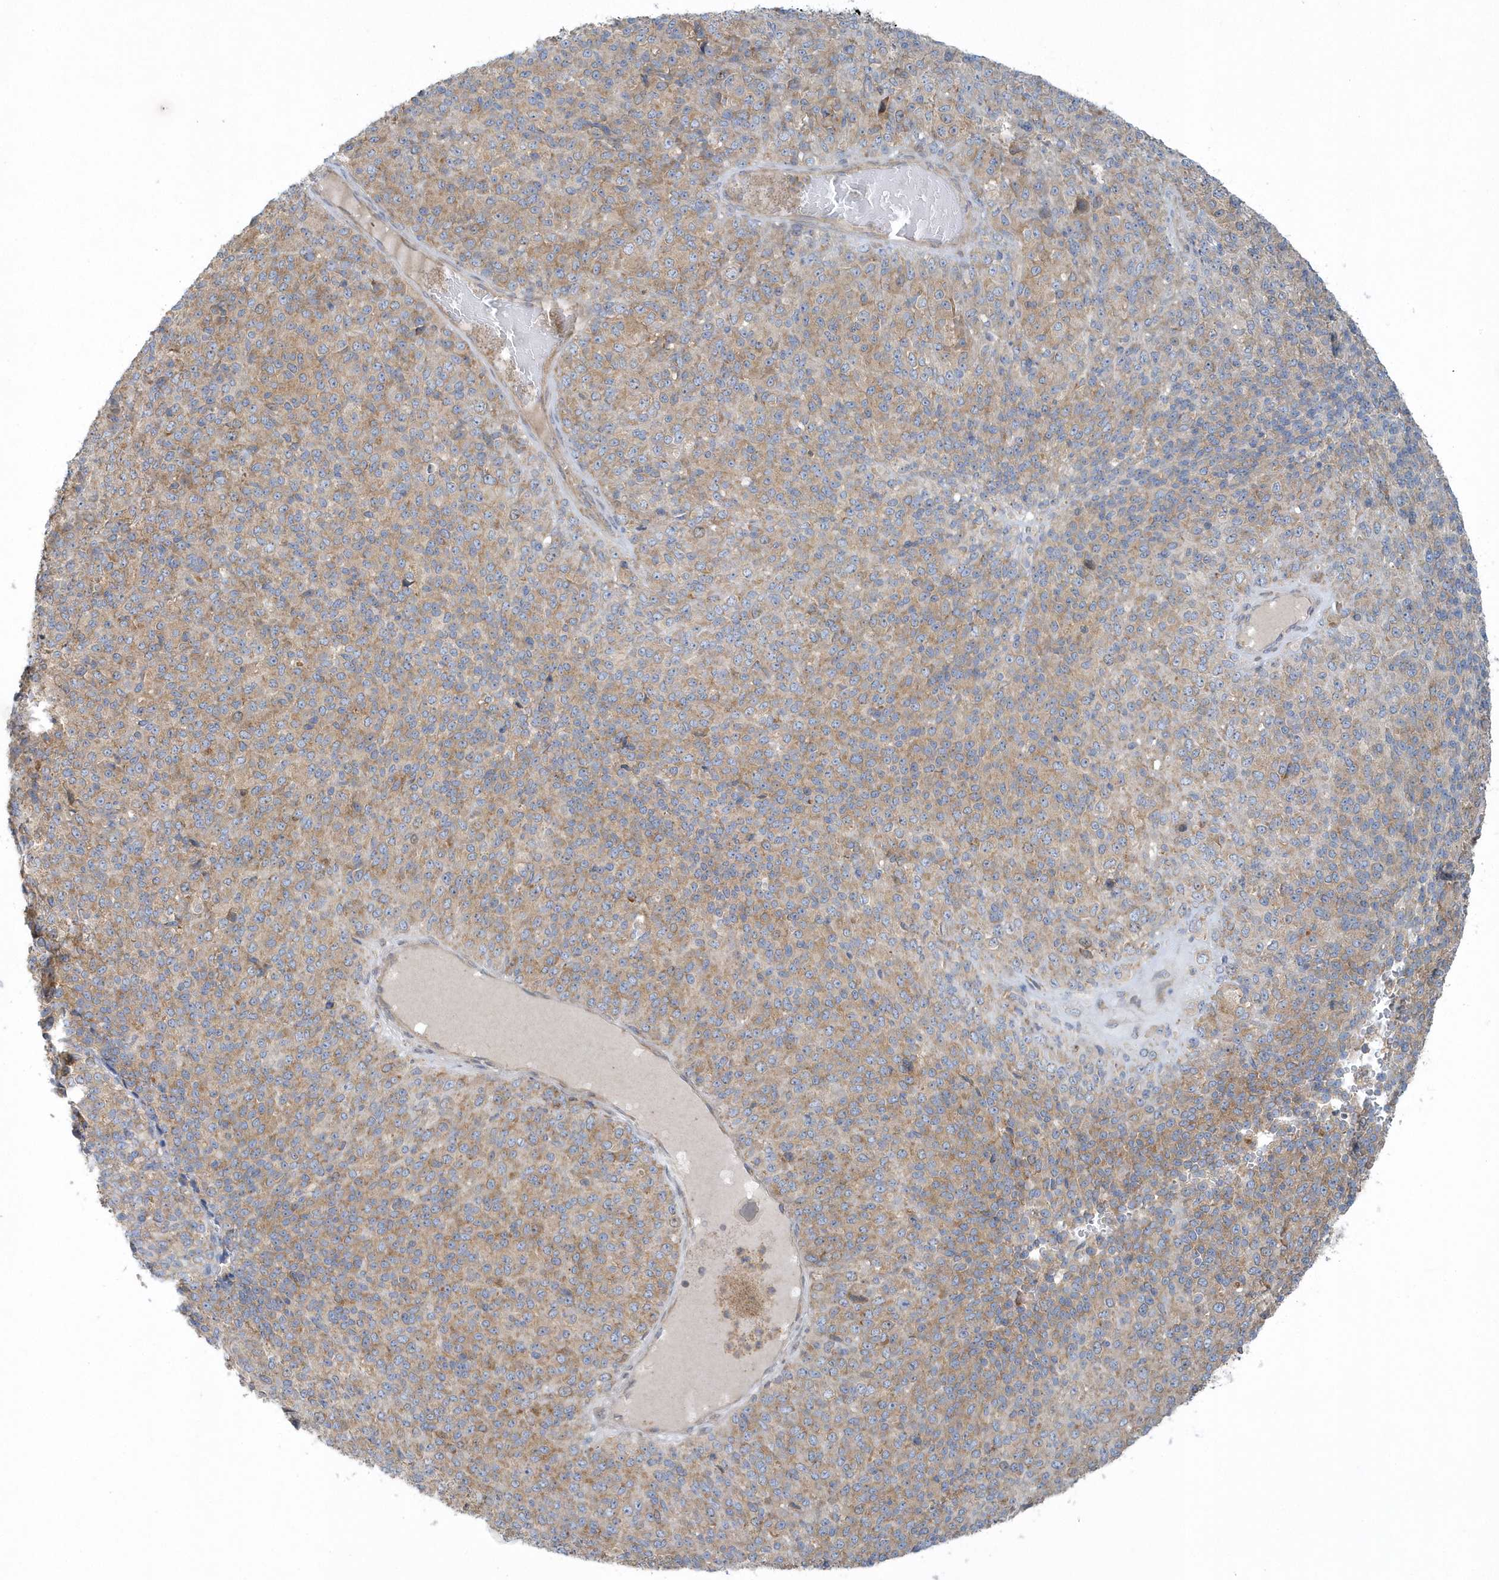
{"staining": {"intensity": "weak", "quantity": ">75%", "location": "cytoplasmic/membranous"}, "tissue": "melanoma", "cell_type": "Tumor cells", "image_type": "cancer", "snomed": [{"axis": "morphology", "description": "Malignant melanoma, Metastatic site"}, {"axis": "topography", "description": "Brain"}], "caption": "There is low levels of weak cytoplasmic/membranous expression in tumor cells of malignant melanoma (metastatic site), as demonstrated by immunohistochemical staining (brown color).", "gene": "CNOT10", "patient": {"sex": "female", "age": 56}}